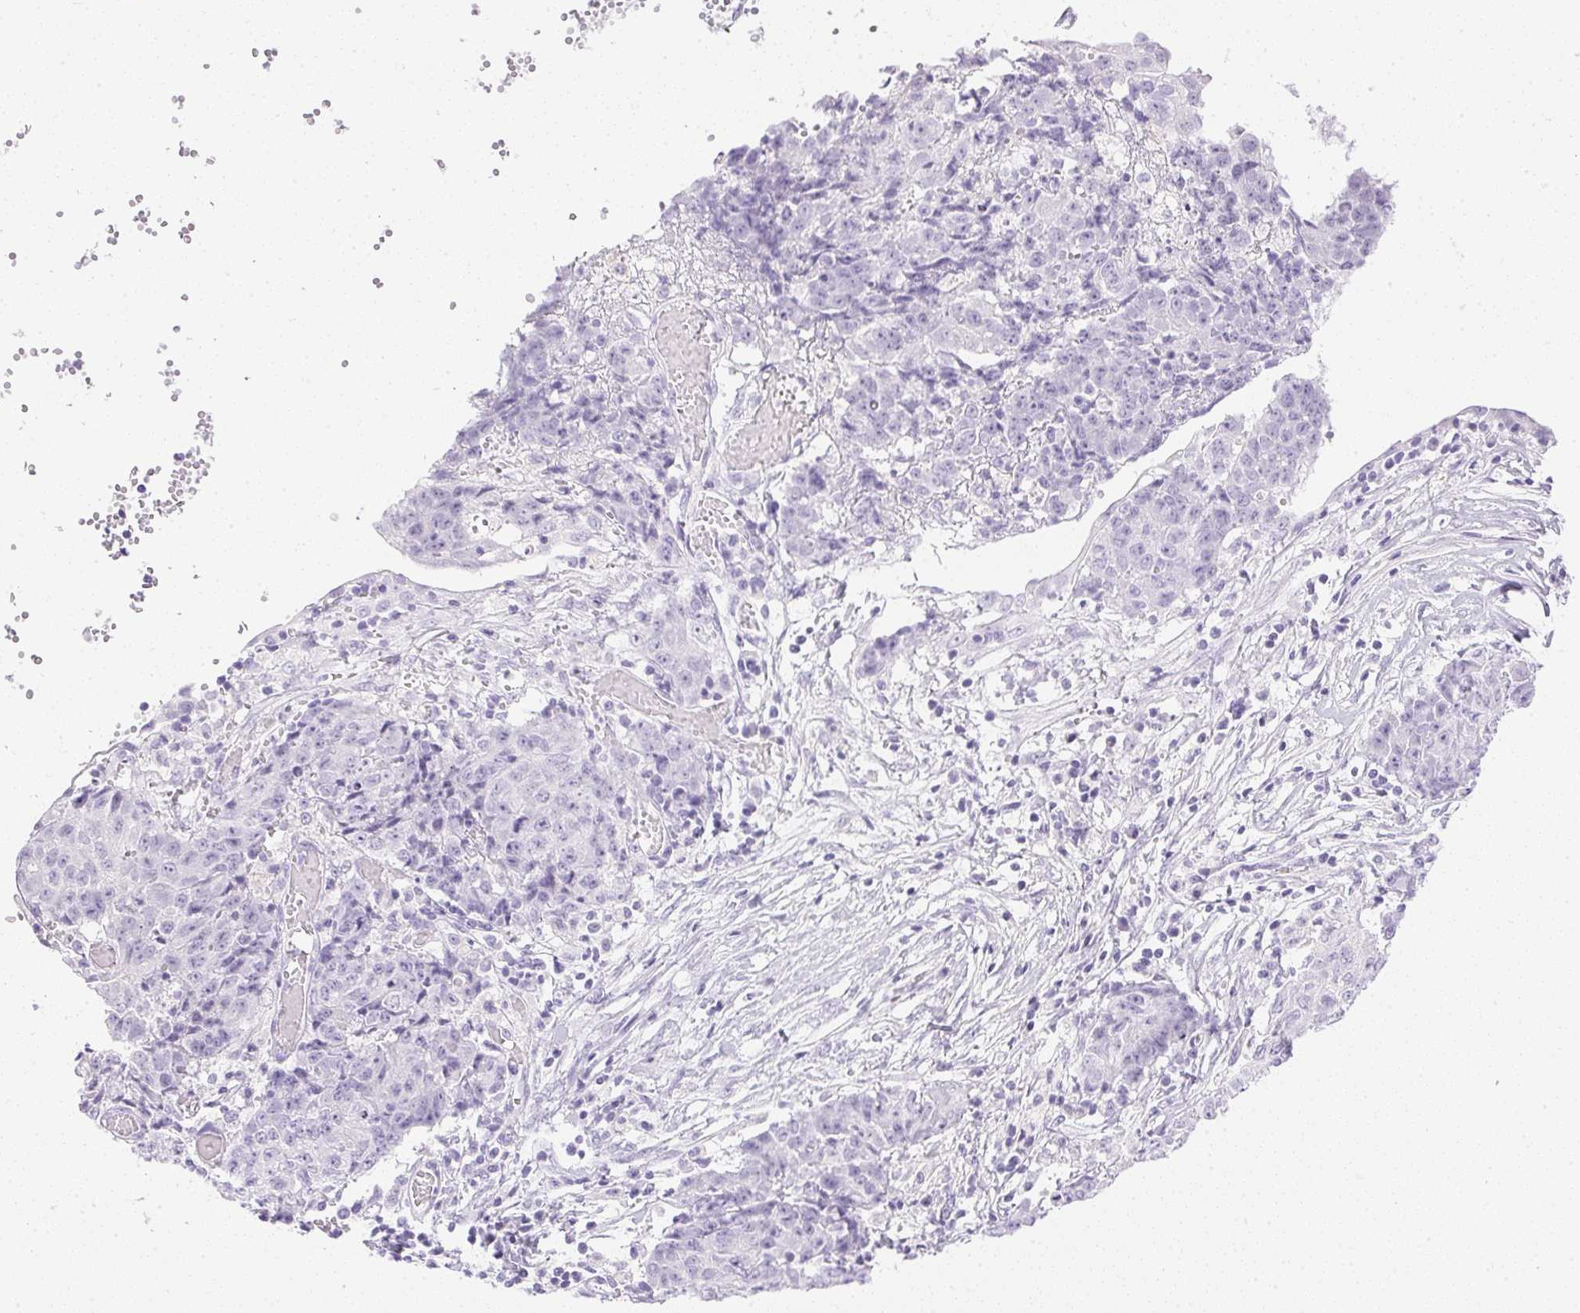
{"staining": {"intensity": "negative", "quantity": "none", "location": "none"}, "tissue": "ovarian cancer", "cell_type": "Tumor cells", "image_type": "cancer", "snomed": [{"axis": "morphology", "description": "Carcinoma, endometroid"}, {"axis": "topography", "description": "Ovary"}], "caption": "Immunohistochemistry (IHC) image of neoplastic tissue: ovarian cancer (endometroid carcinoma) stained with DAB (3,3'-diaminobenzidine) displays no significant protein staining in tumor cells.", "gene": "CPB1", "patient": {"sex": "female", "age": 42}}